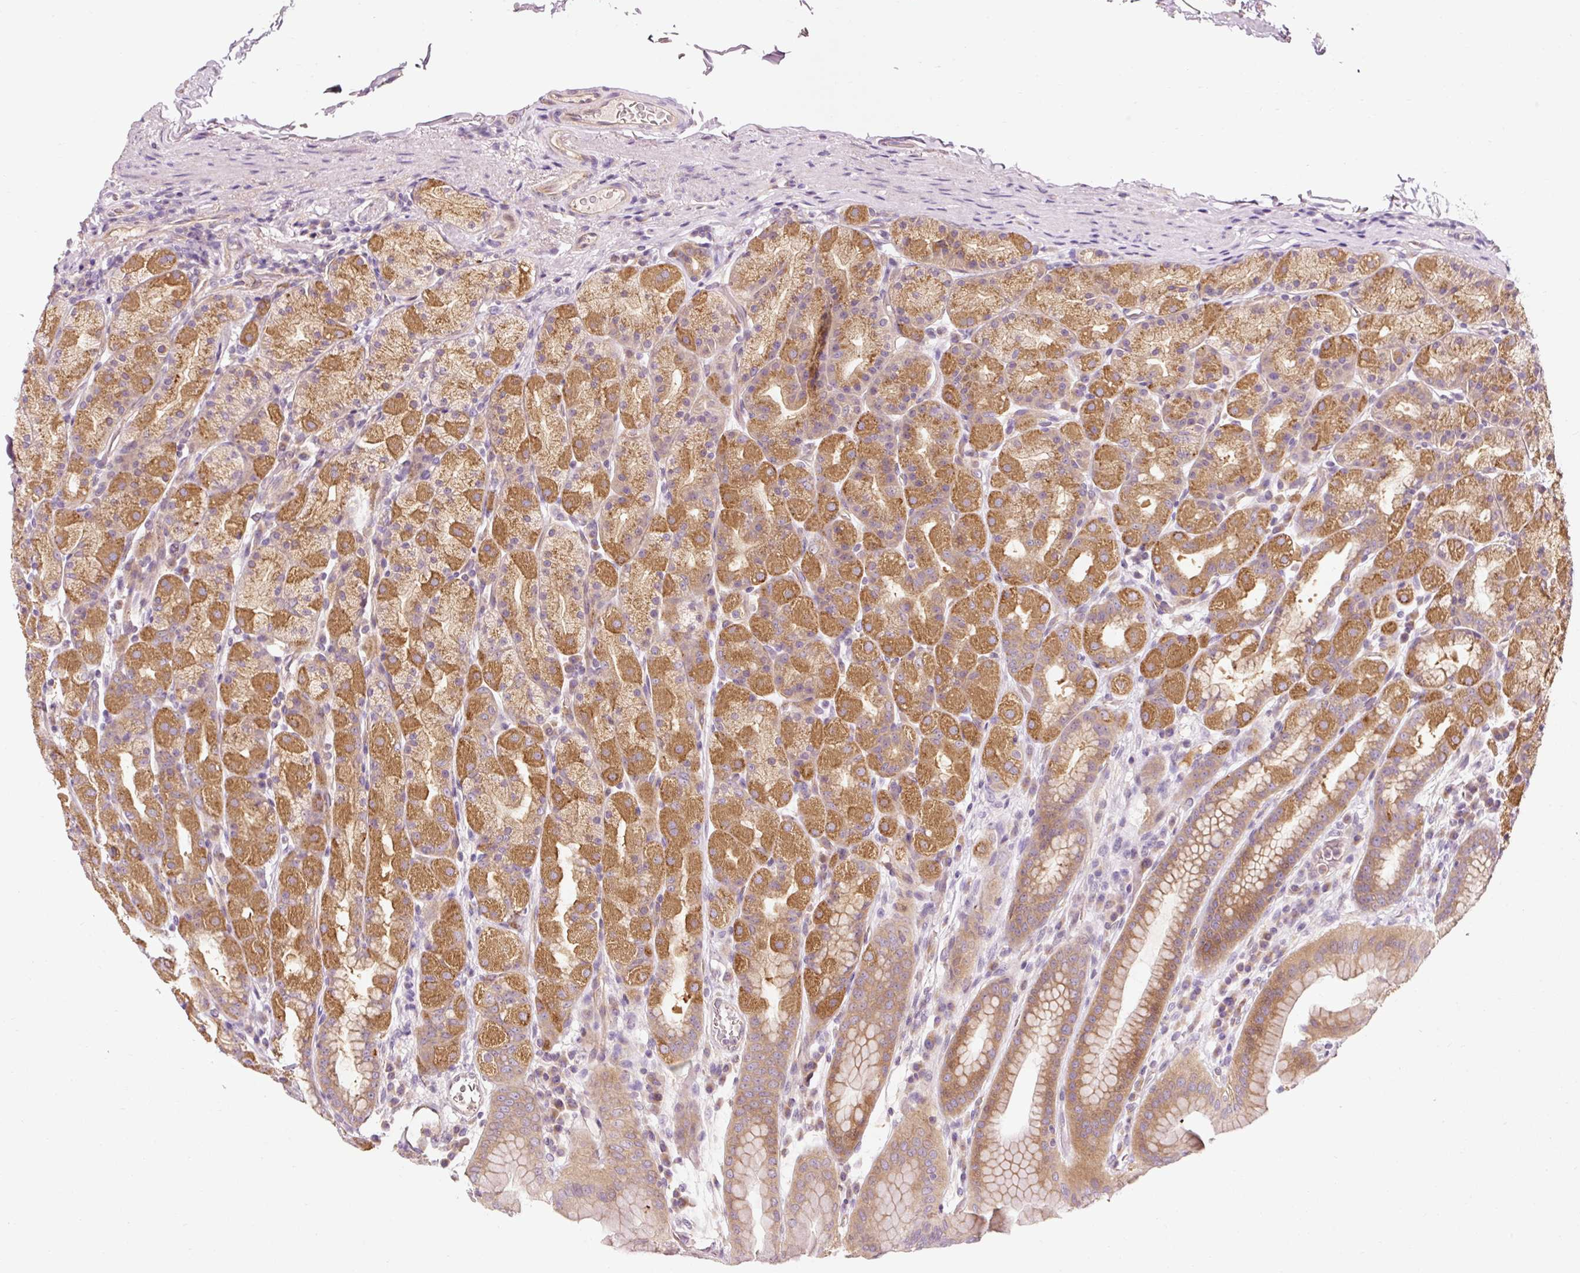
{"staining": {"intensity": "strong", "quantity": "25%-75%", "location": "cytoplasmic/membranous"}, "tissue": "stomach", "cell_type": "Glandular cells", "image_type": "normal", "snomed": [{"axis": "morphology", "description": "Normal tissue, NOS"}, {"axis": "topography", "description": "Stomach, upper"}, {"axis": "topography", "description": "Stomach"}], "caption": "Stomach stained with immunohistochemistry (IHC) demonstrates strong cytoplasmic/membranous expression in approximately 25%-75% of glandular cells.", "gene": "NAPA", "patient": {"sex": "male", "age": 68}}